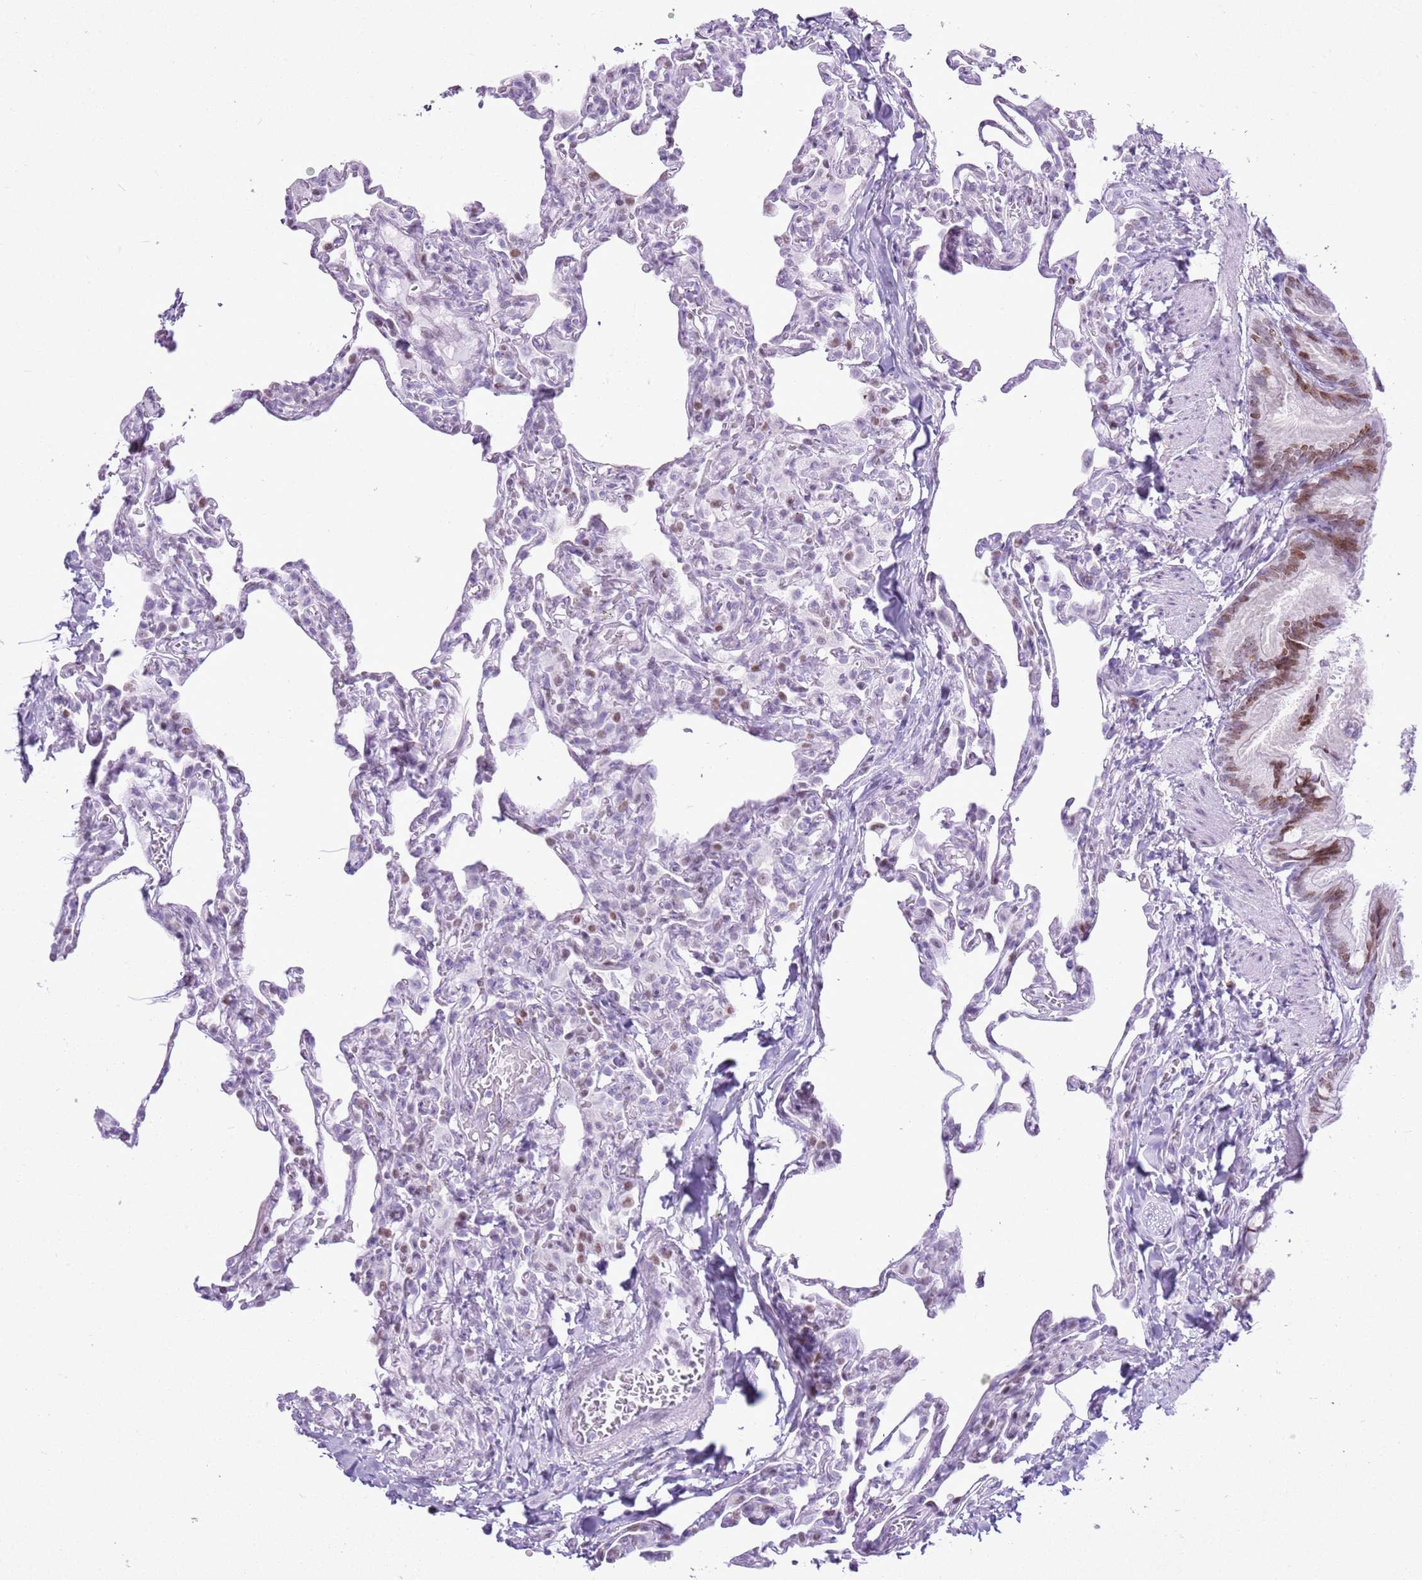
{"staining": {"intensity": "negative", "quantity": "none", "location": "none"}, "tissue": "lung", "cell_type": "Alveolar cells", "image_type": "normal", "snomed": [{"axis": "morphology", "description": "Normal tissue, NOS"}, {"axis": "topography", "description": "Lung"}], "caption": "This histopathology image is of normal lung stained with immunohistochemistry to label a protein in brown with the nuclei are counter-stained blue. There is no positivity in alveolar cells.", "gene": "ASIP", "patient": {"sex": "male", "age": 20}}